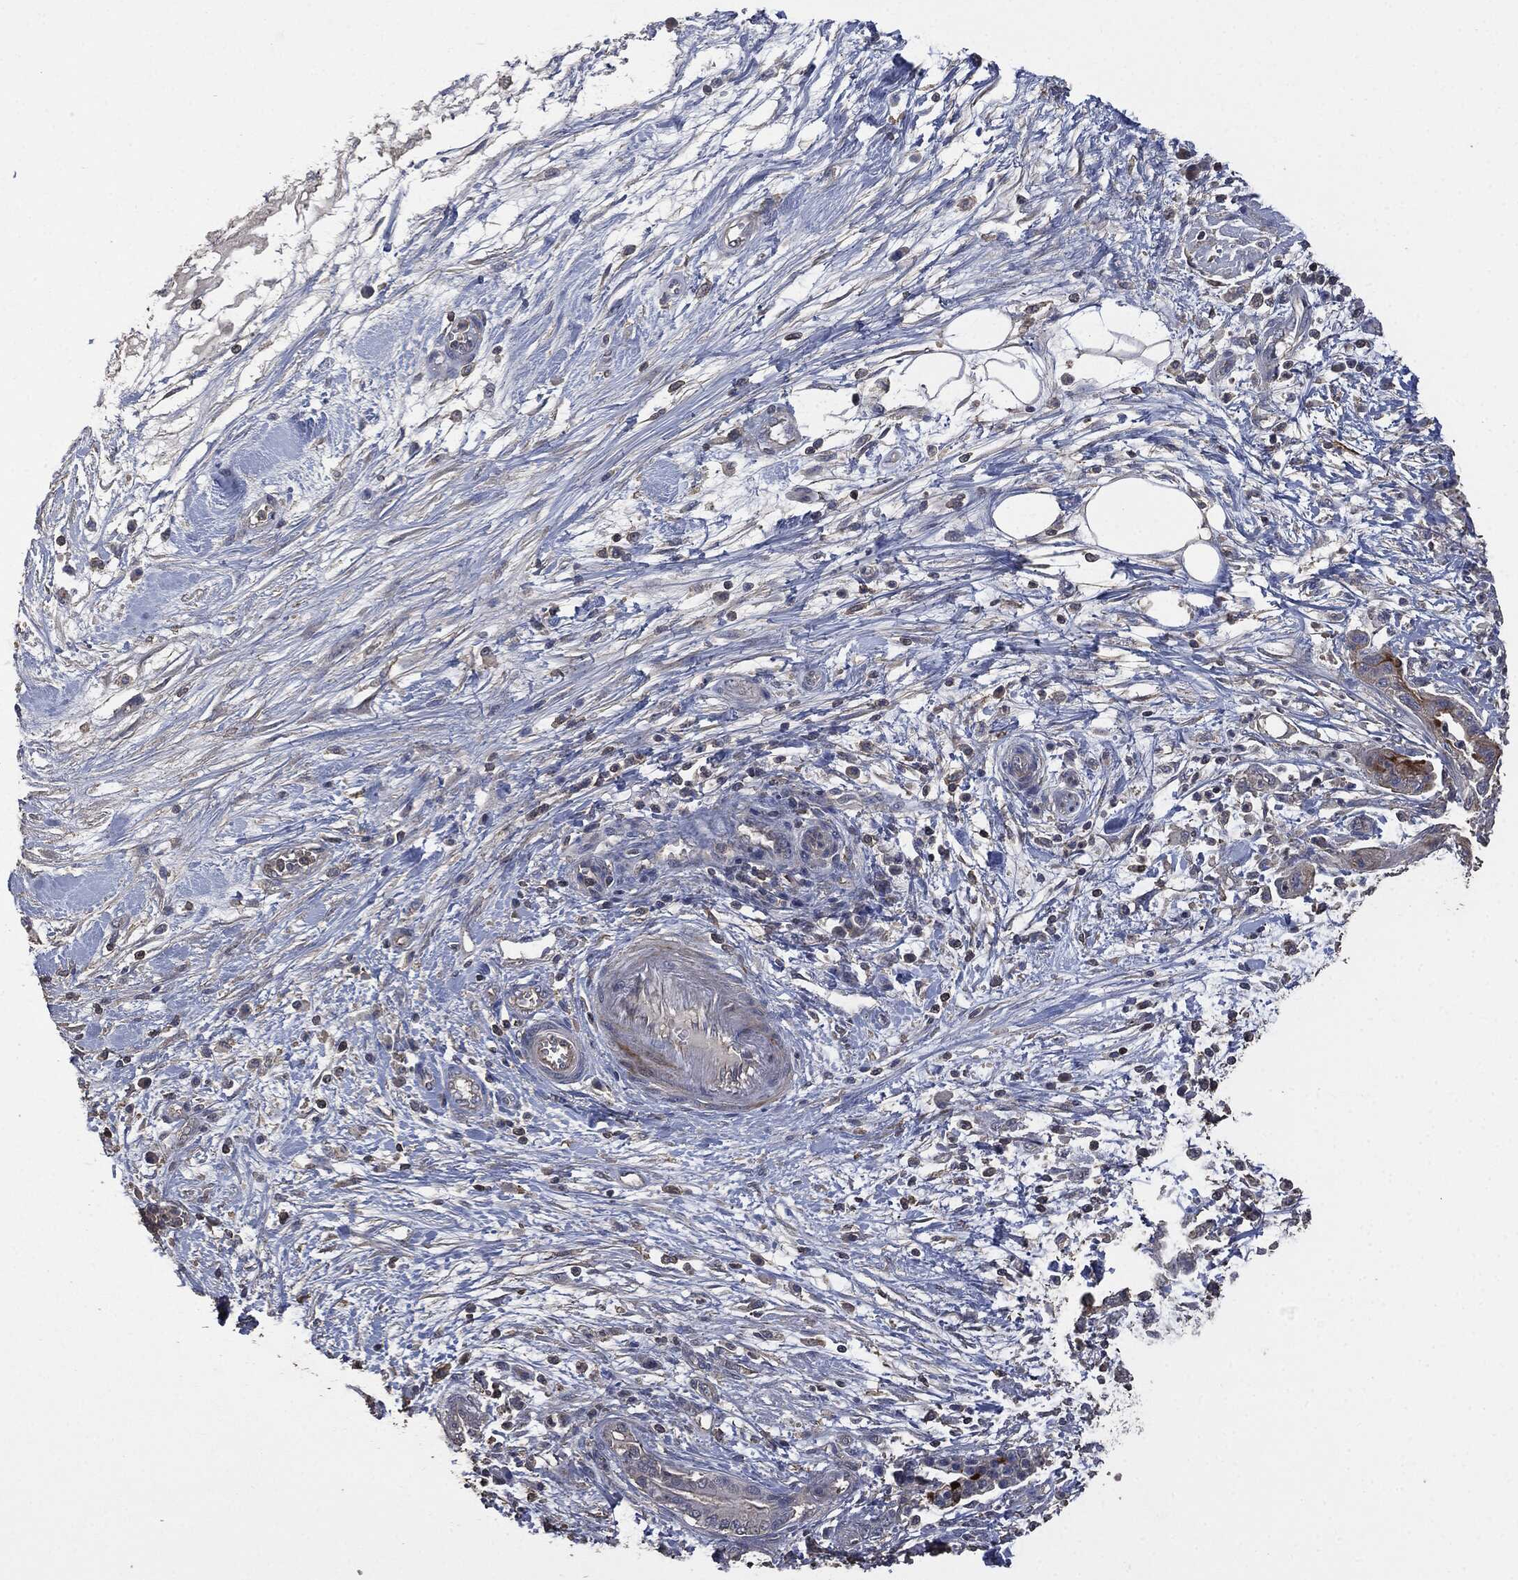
{"staining": {"intensity": "strong", "quantity": "<25%", "location": "cytoplasmic/membranous"}, "tissue": "pancreatic cancer", "cell_type": "Tumor cells", "image_type": "cancer", "snomed": [{"axis": "morphology", "description": "Adenocarcinoma, NOS"}, {"axis": "topography", "description": "Pancreas"}], "caption": "Brown immunohistochemical staining in pancreatic cancer (adenocarcinoma) reveals strong cytoplasmic/membranous expression in about <25% of tumor cells.", "gene": "MSLN", "patient": {"sex": "female", "age": 73}}